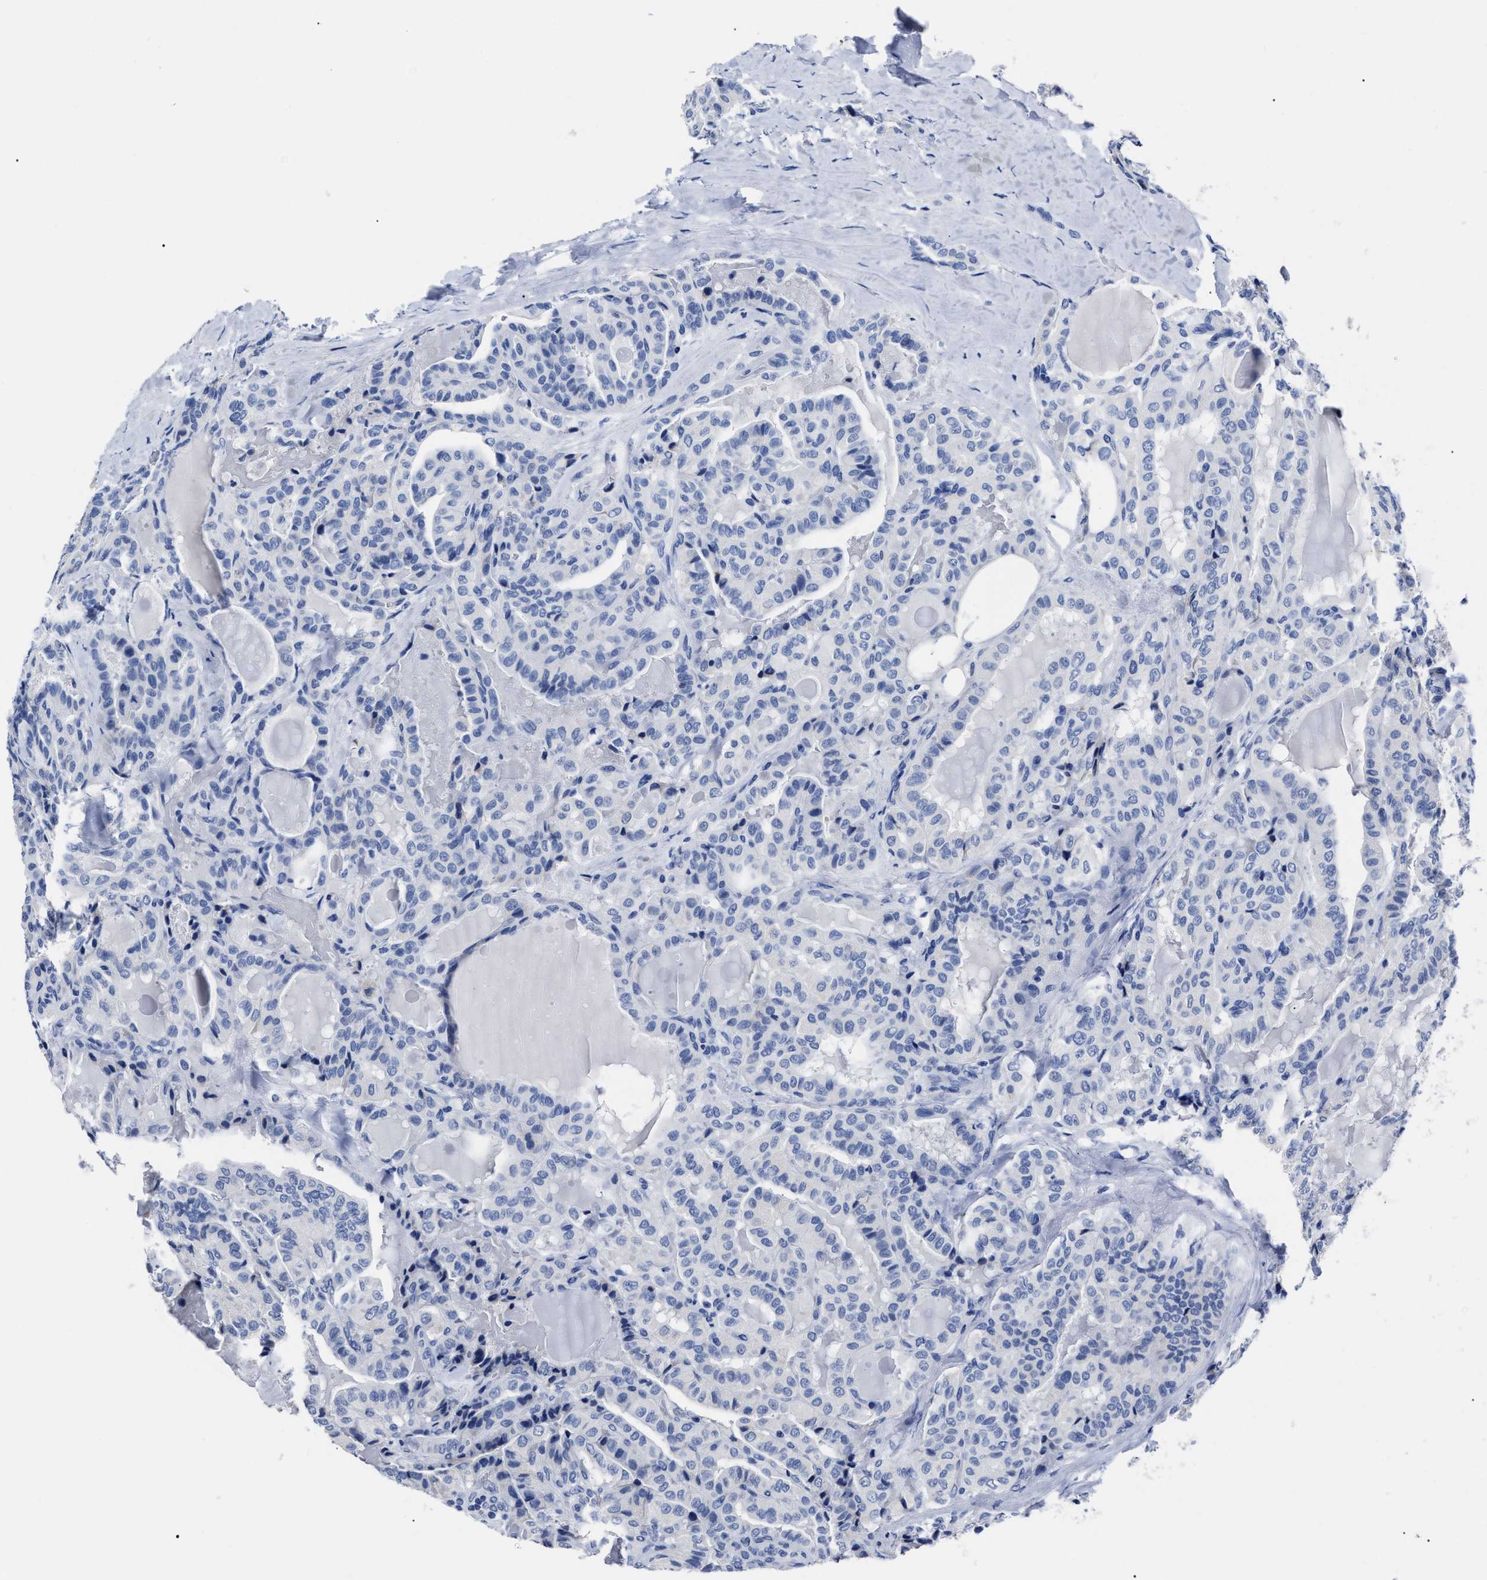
{"staining": {"intensity": "negative", "quantity": "none", "location": "none"}, "tissue": "thyroid cancer", "cell_type": "Tumor cells", "image_type": "cancer", "snomed": [{"axis": "morphology", "description": "Papillary adenocarcinoma, NOS"}, {"axis": "topography", "description": "Thyroid gland"}], "caption": "The photomicrograph exhibits no significant staining in tumor cells of papillary adenocarcinoma (thyroid).", "gene": "ALPG", "patient": {"sex": "male", "age": 77}}